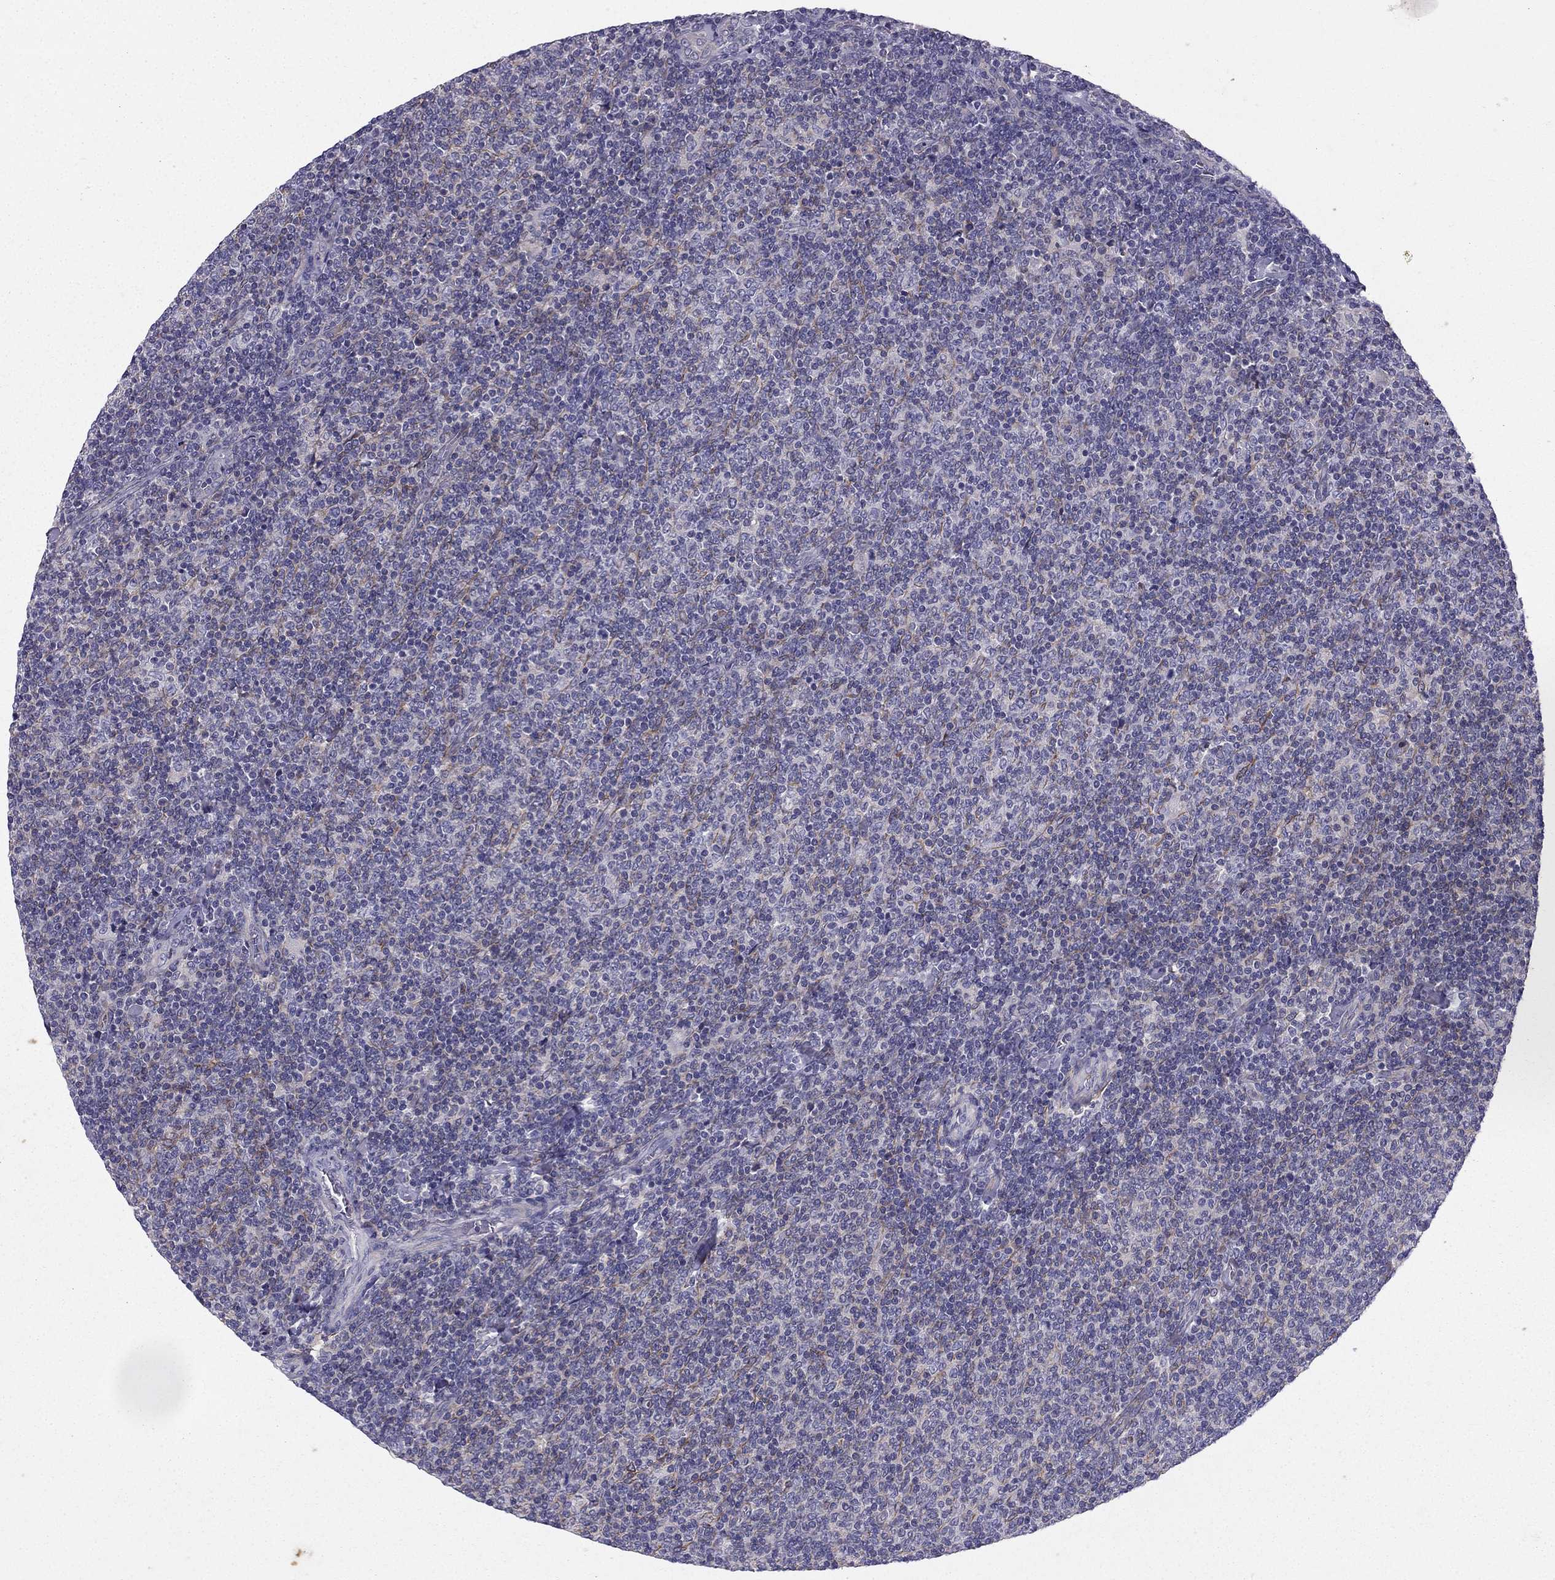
{"staining": {"intensity": "negative", "quantity": "none", "location": "none"}, "tissue": "lymphoma", "cell_type": "Tumor cells", "image_type": "cancer", "snomed": [{"axis": "morphology", "description": "Malignant lymphoma, non-Hodgkin's type, Low grade"}, {"axis": "topography", "description": "Lymph node"}], "caption": "Tumor cells are negative for protein expression in human lymphoma.", "gene": "SYT5", "patient": {"sex": "male", "age": 52}}